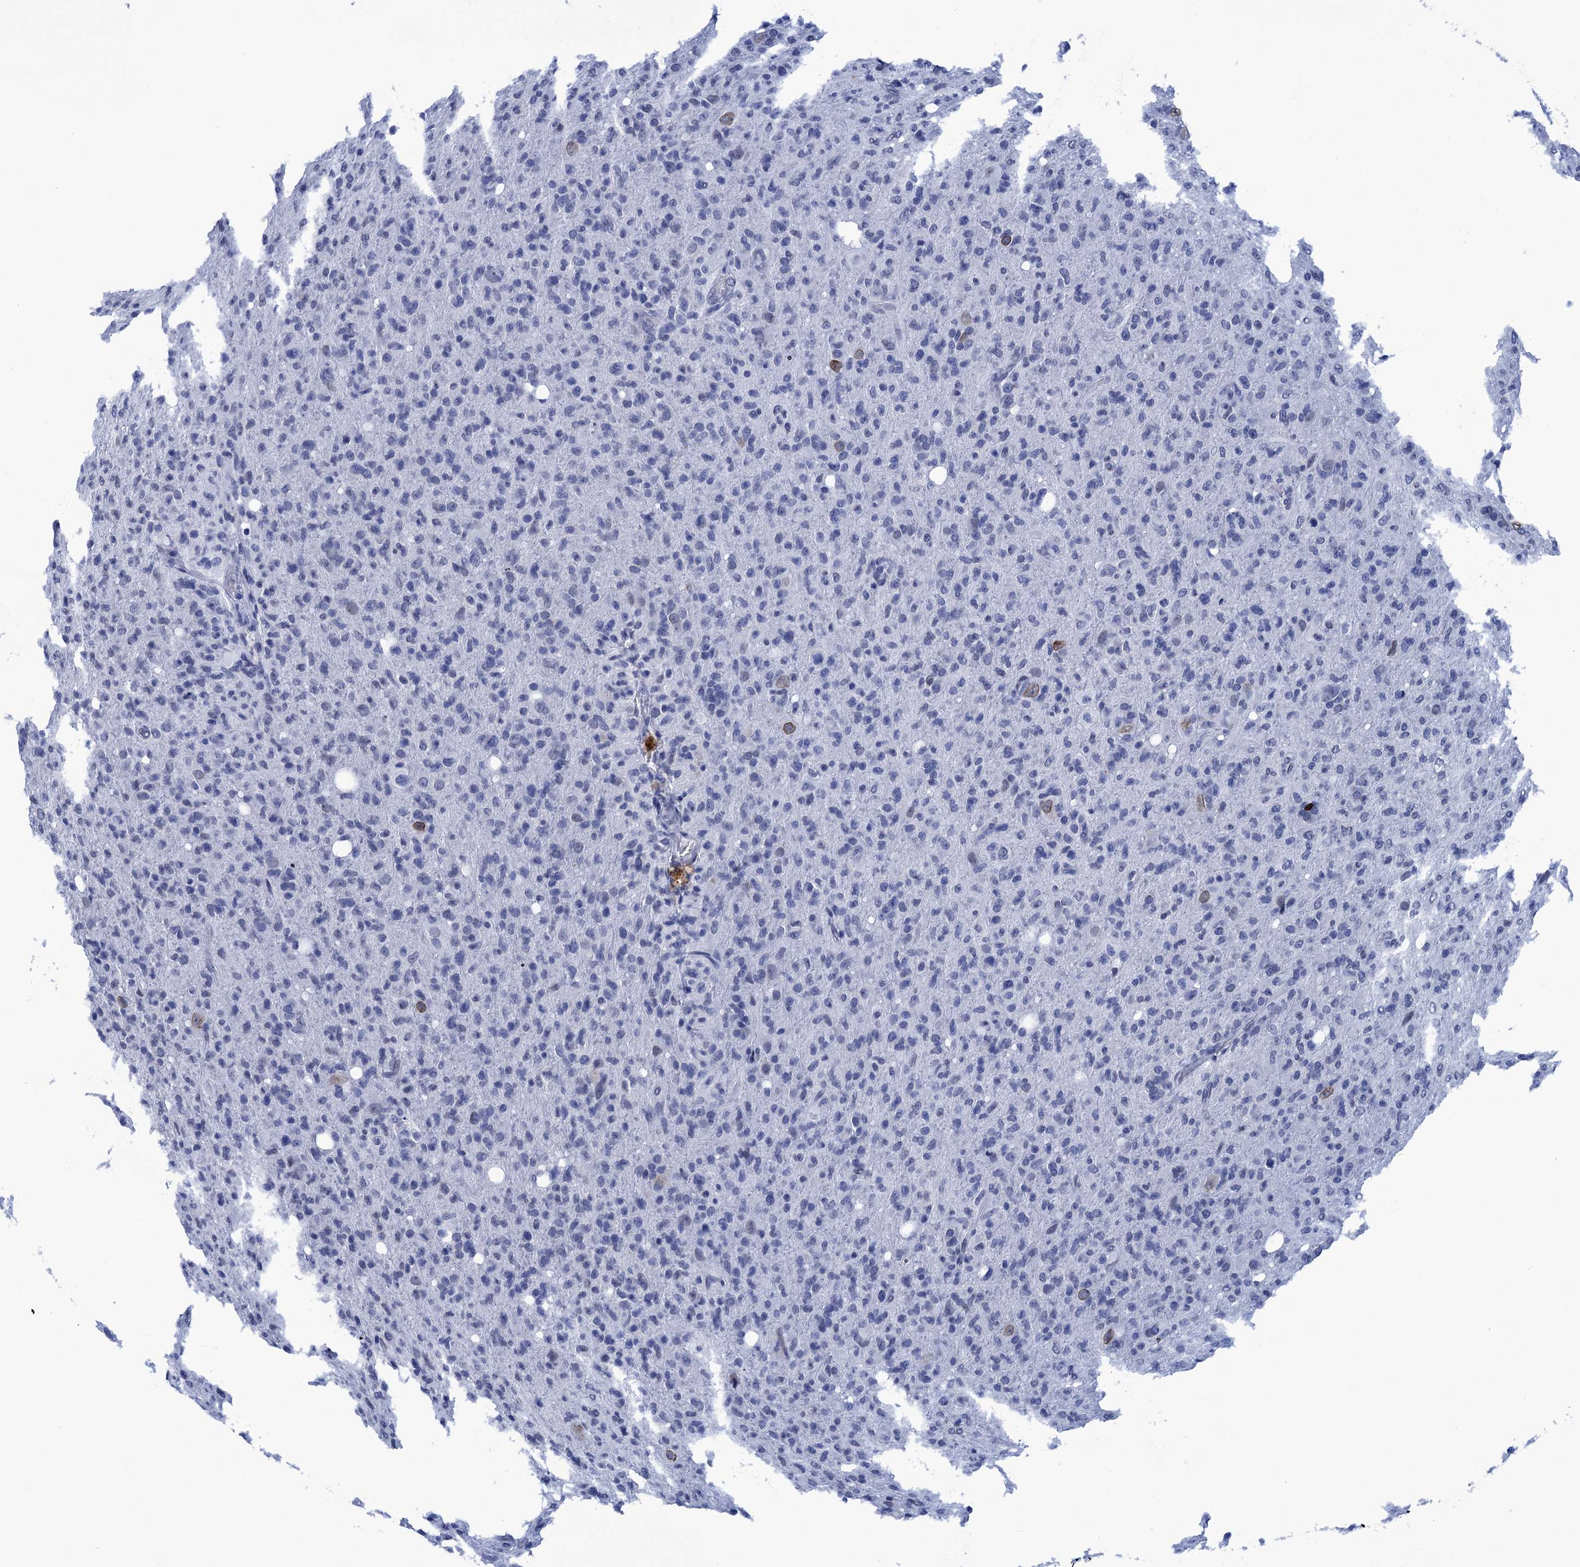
{"staining": {"intensity": "negative", "quantity": "none", "location": "none"}, "tissue": "glioma", "cell_type": "Tumor cells", "image_type": "cancer", "snomed": [{"axis": "morphology", "description": "Glioma, malignant, High grade"}, {"axis": "topography", "description": "Brain"}], "caption": "Glioma was stained to show a protein in brown. There is no significant expression in tumor cells.", "gene": "METTL25", "patient": {"sex": "female", "age": 57}}